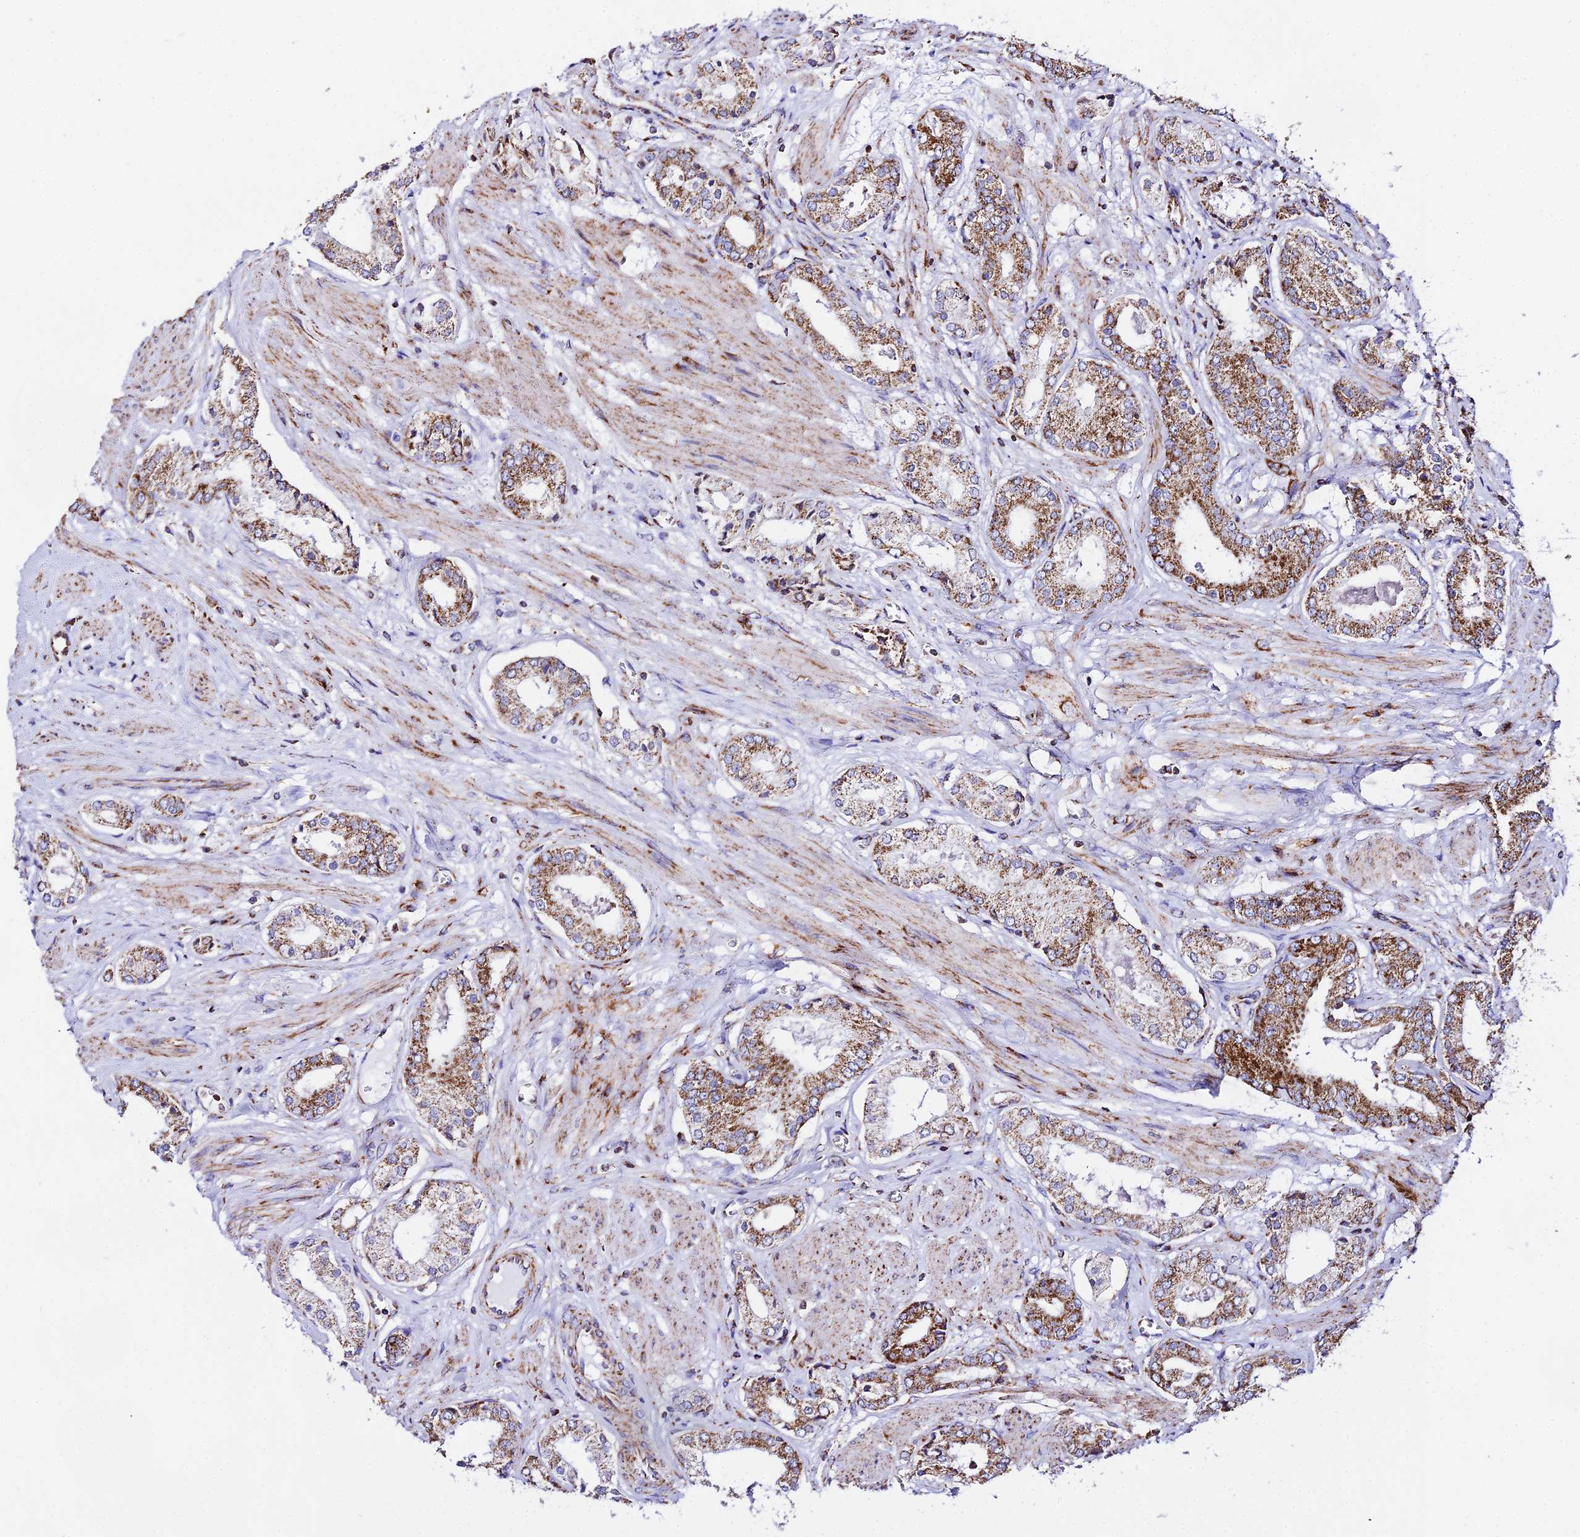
{"staining": {"intensity": "moderate", "quantity": ">75%", "location": "cytoplasmic/membranous"}, "tissue": "prostate cancer", "cell_type": "Tumor cells", "image_type": "cancer", "snomed": [{"axis": "morphology", "description": "Adenocarcinoma, High grade"}, {"axis": "topography", "description": "Prostate and seminal vesicle, NOS"}], "caption": "DAB immunohistochemical staining of human prostate high-grade adenocarcinoma exhibits moderate cytoplasmic/membranous protein staining in approximately >75% of tumor cells. The staining was performed using DAB to visualize the protein expression in brown, while the nuclei were stained in blue with hematoxylin (Magnification: 20x).", "gene": "ATP5PD", "patient": {"sex": "male", "age": 64}}